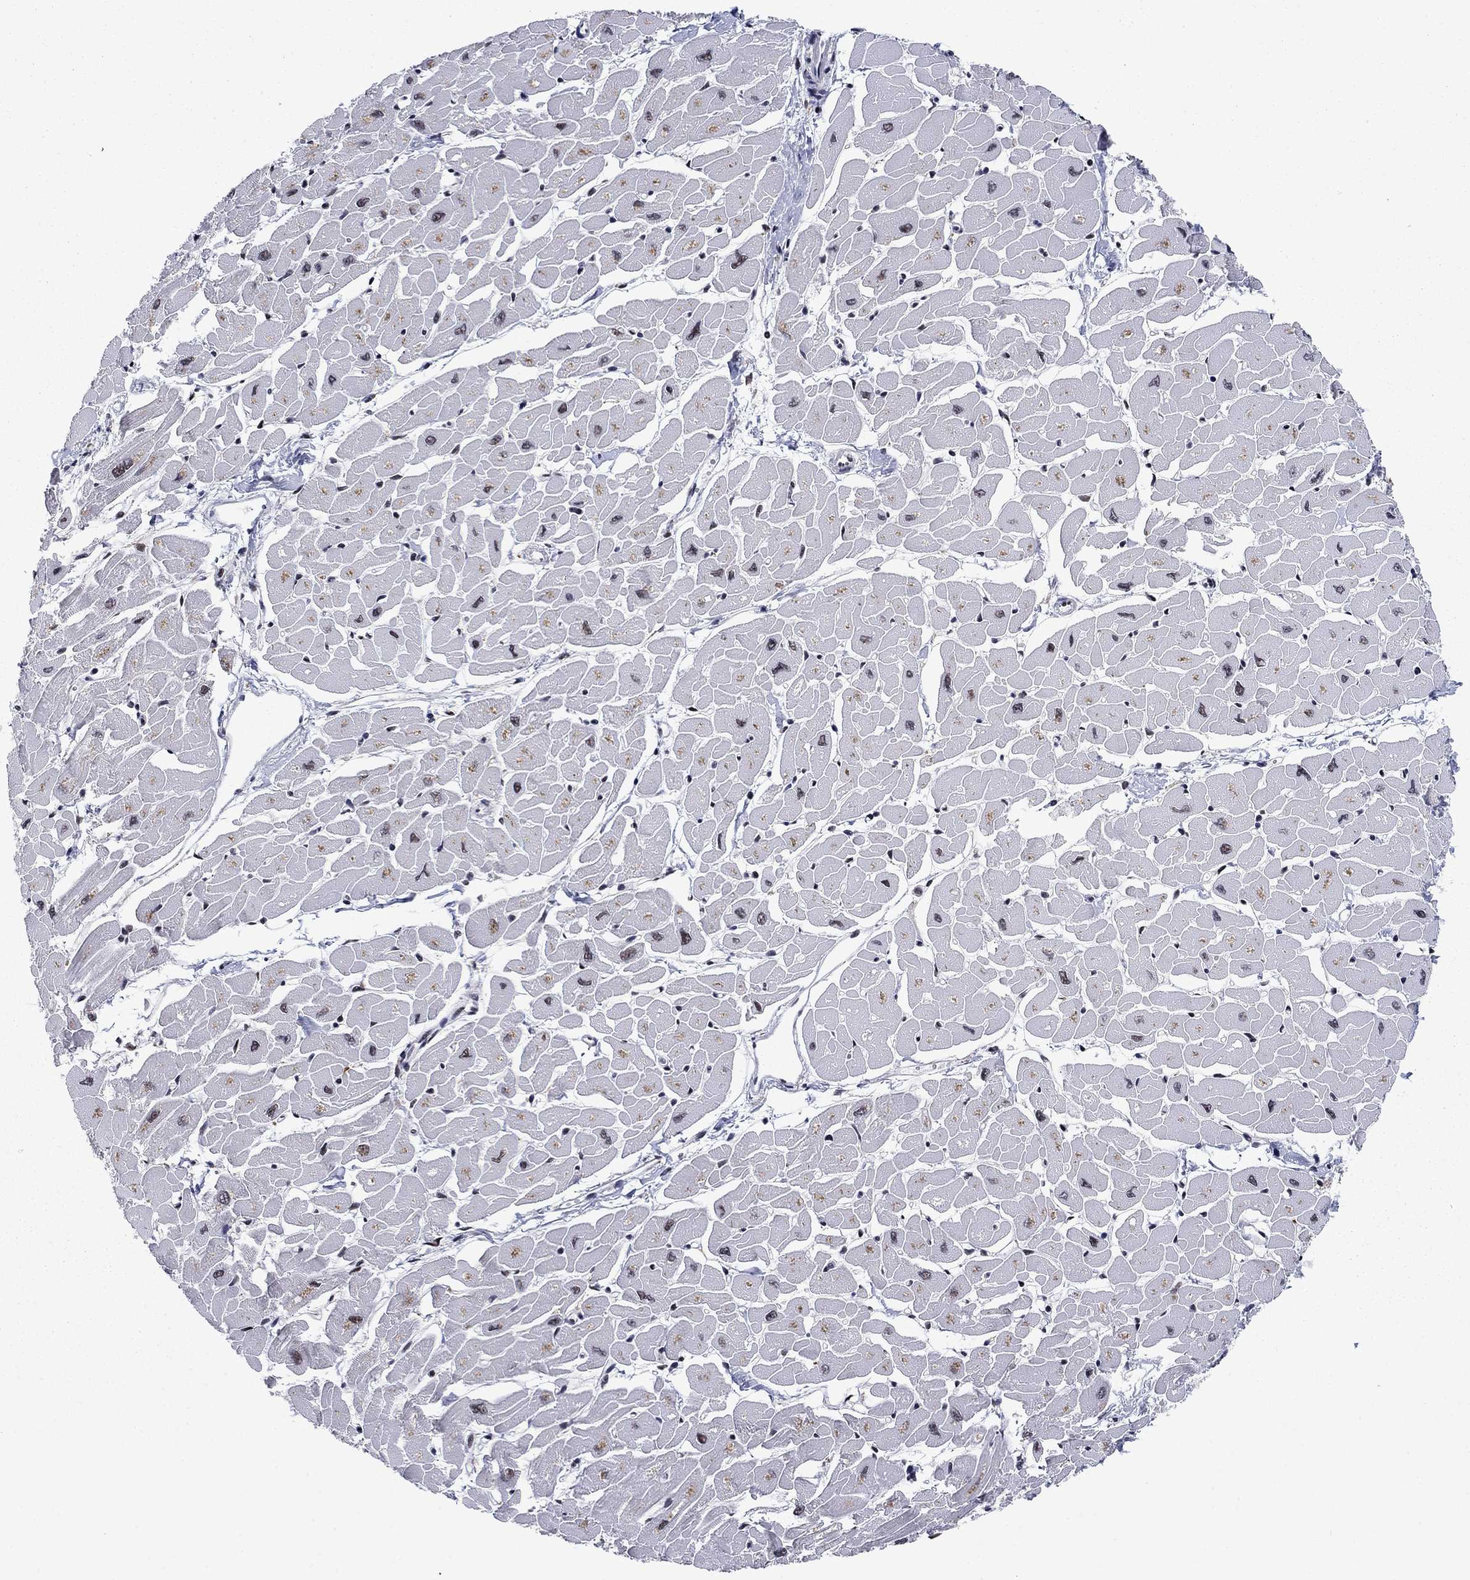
{"staining": {"intensity": "strong", "quantity": "<25%", "location": "nuclear"}, "tissue": "heart muscle", "cell_type": "Cardiomyocytes", "image_type": "normal", "snomed": [{"axis": "morphology", "description": "Normal tissue, NOS"}, {"axis": "topography", "description": "Heart"}], "caption": "An IHC micrograph of unremarkable tissue is shown. Protein staining in brown labels strong nuclear positivity in heart muscle within cardiomyocytes.", "gene": "RPRD1B", "patient": {"sex": "male", "age": 57}}